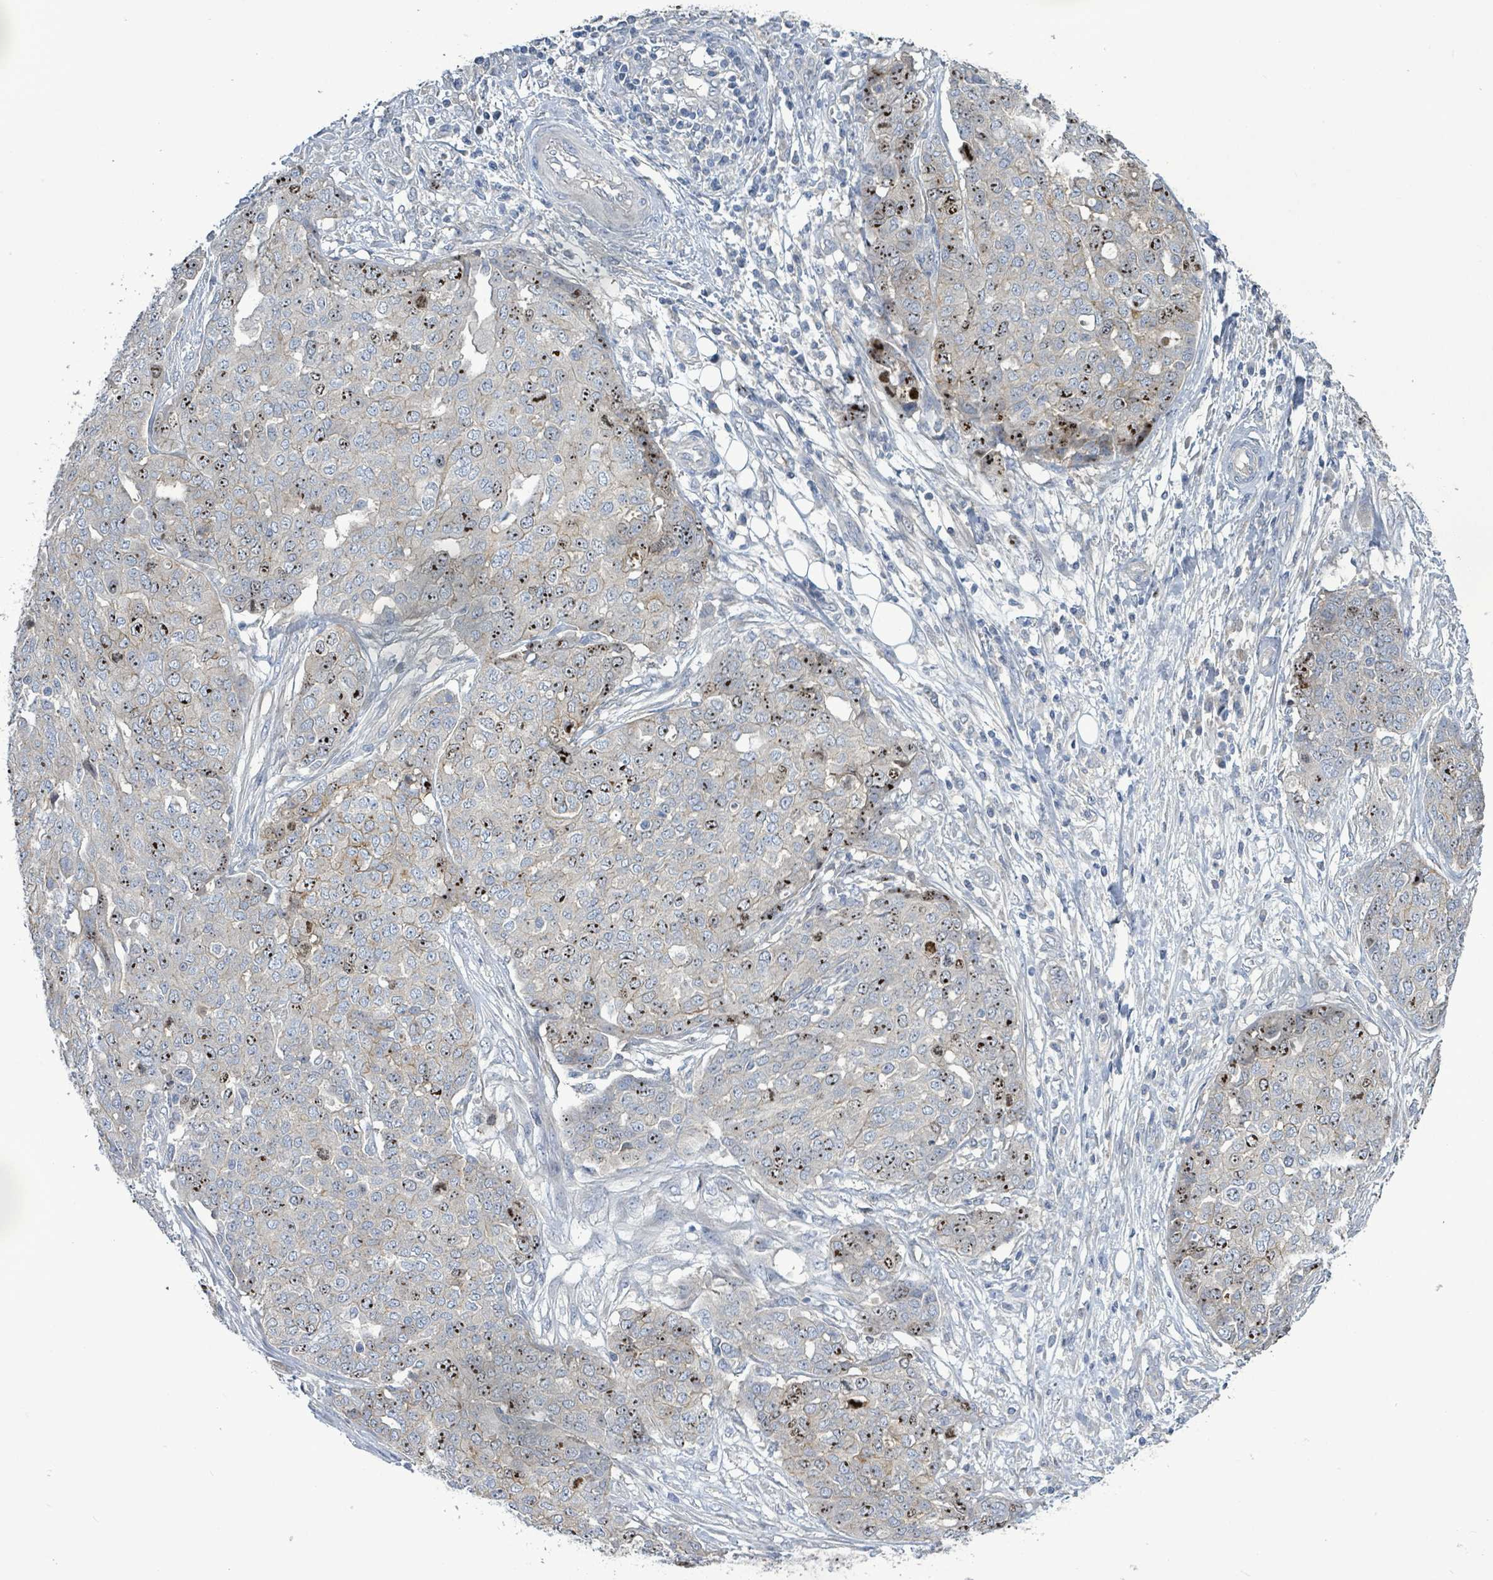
{"staining": {"intensity": "negative", "quantity": "none", "location": "none"}, "tissue": "ovarian cancer", "cell_type": "Tumor cells", "image_type": "cancer", "snomed": [{"axis": "morphology", "description": "Cystadenocarcinoma, serous, NOS"}, {"axis": "topography", "description": "Soft tissue"}, {"axis": "topography", "description": "Ovary"}], "caption": "A photomicrograph of human ovarian cancer (serous cystadenocarcinoma) is negative for staining in tumor cells.", "gene": "KRAS", "patient": {"sex": "female", "age": 57}}